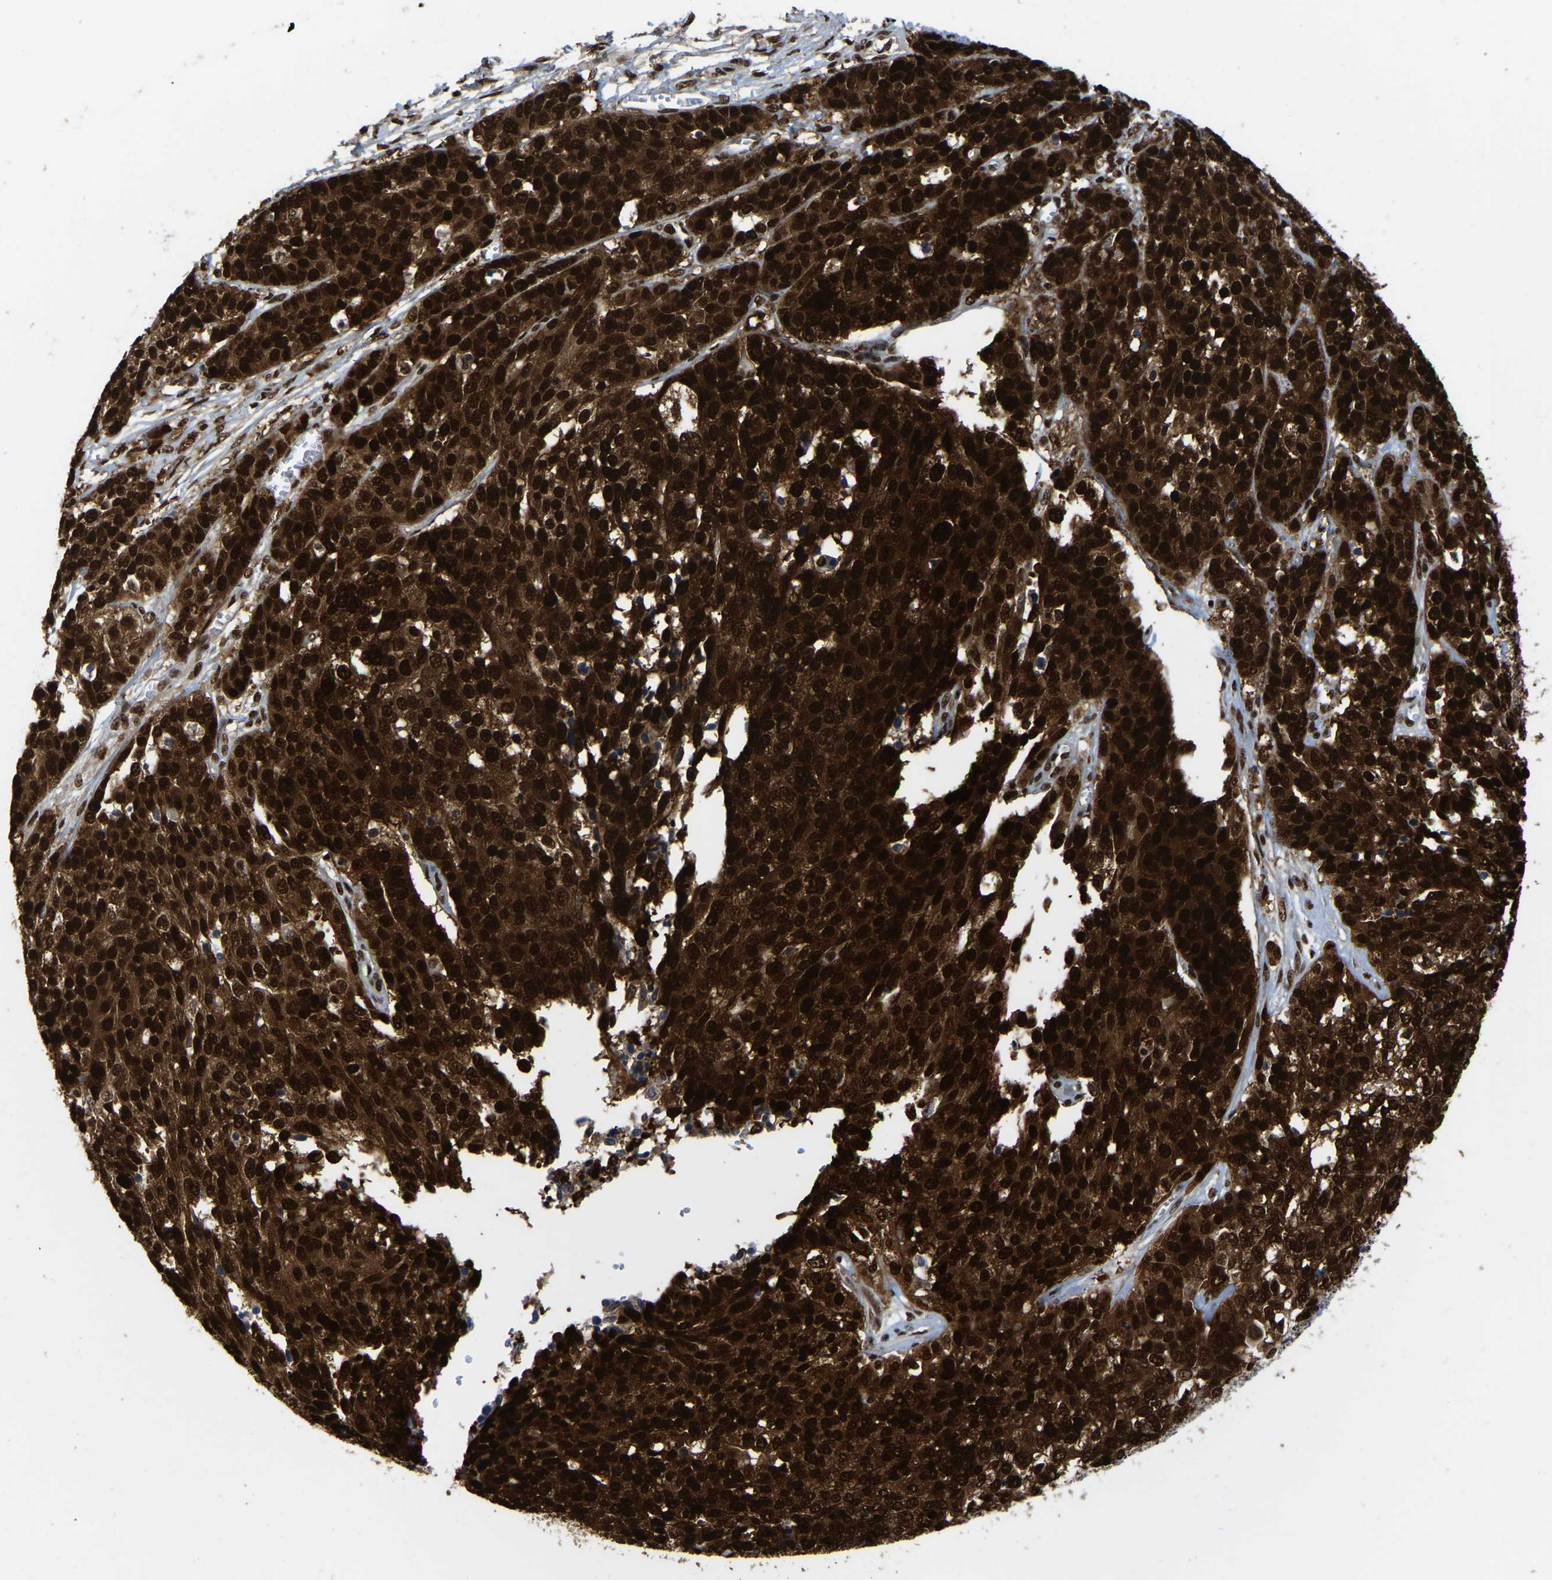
{"staining": {"intensity": "strong", "quantity": ">75%", "location": "cytoplasmic/membranous,nuclear"}, "tissue": "ovarian cancer", "cell_type": "Tumor cells", "image_type": "cancer", "snomed": [{"axis": "morphology", "description": "Cystadenocarcinoma, serous, NOS"}, {"axis": "topography", "description": "Ovary"}], "caption": "Protein expression analysis of ovarian cancer exhibits strong cytoplasmic/membranous and nuclear expression in approximately >75% of tumor cells. (DAB (3,3'-diaminobenzidine) IHC, brown staining for protein, blue staining for nuclei).", "gene": "TBL1XR1", "patient": {"sex": "female", "age": 44}}